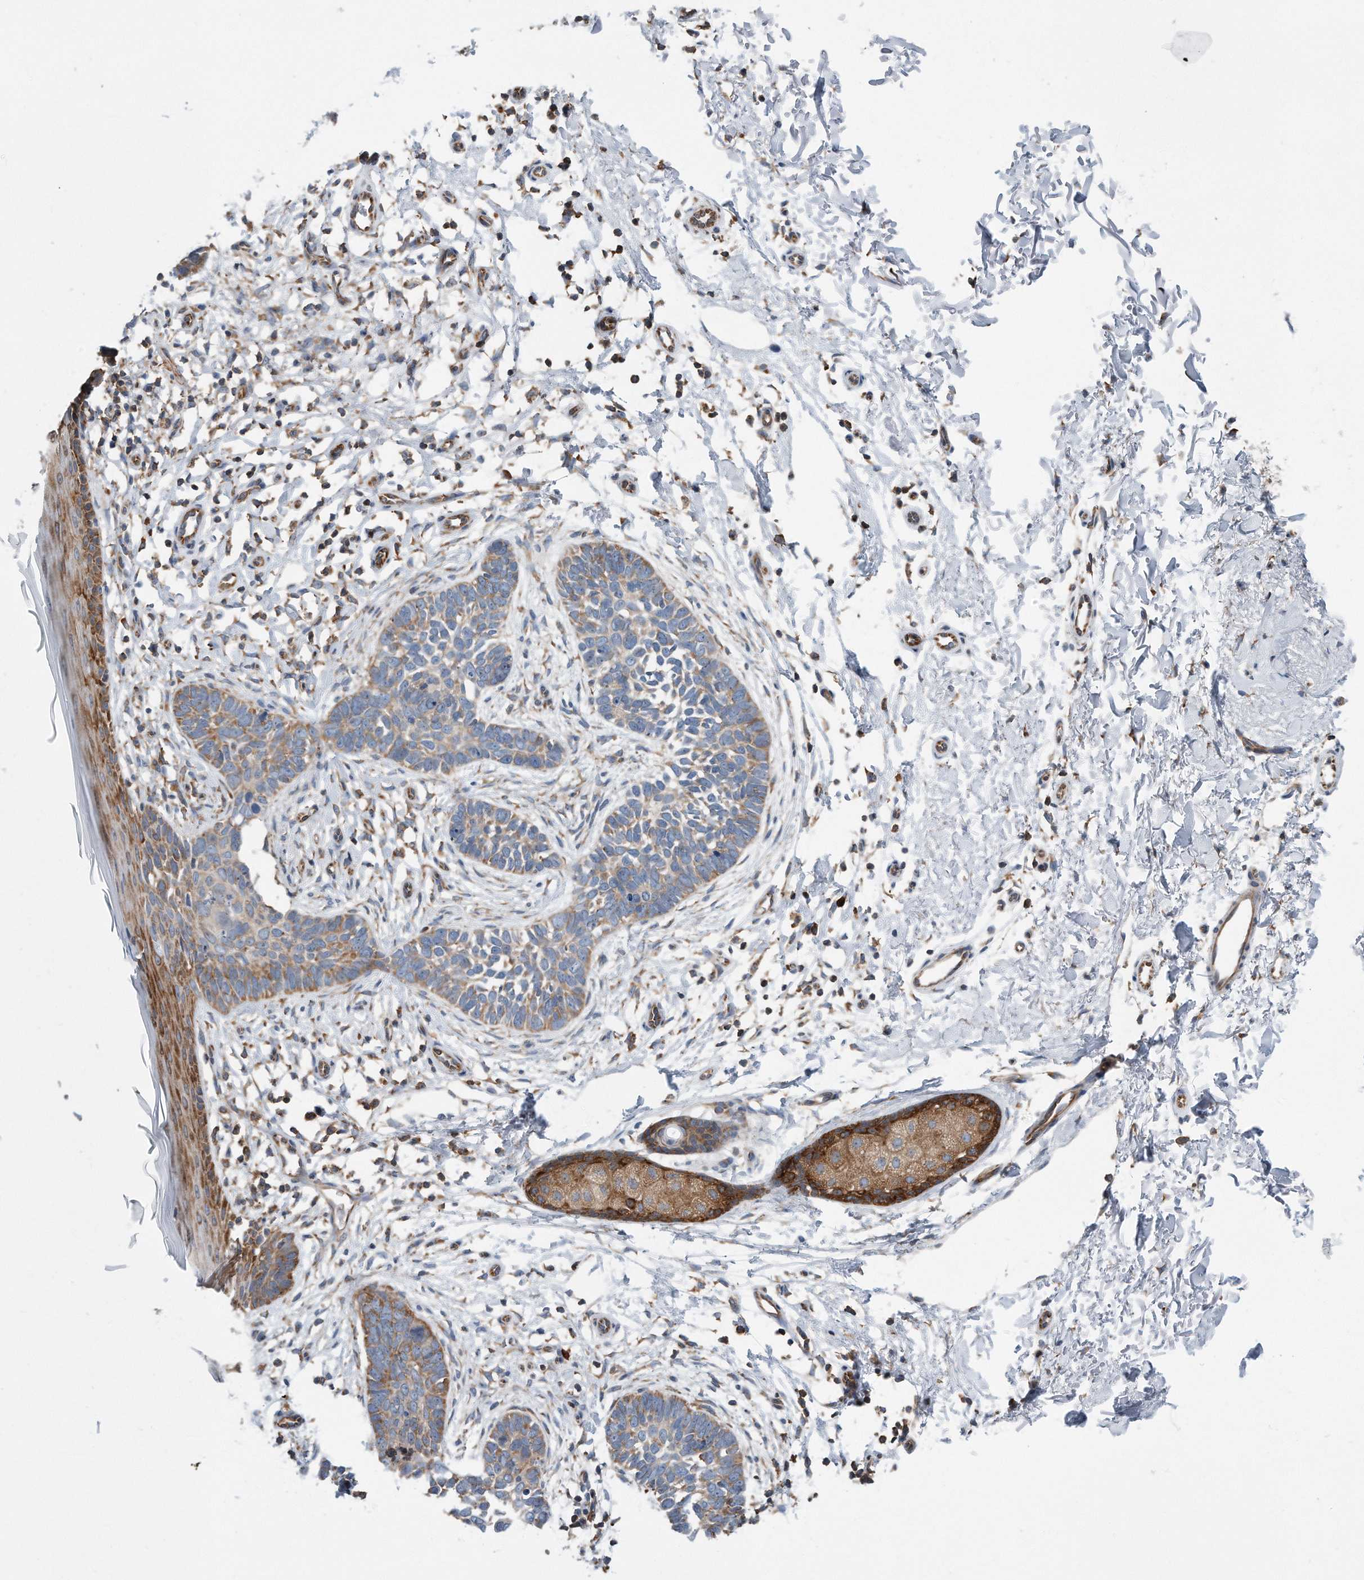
{"staining": {"intensity": "moderate", "quantity": ">75%", "location": "cytoplasmic/membranous"}, "tissue": "skin cancer", "cell_type": "Tumor cells", "image_type": "cancer", "snomed": [{"axis": "morphology", "description": "Normal tissue, NOS"}, {"axis": "morphology", "description": "Basal cell carcinoma"}, {"axis": "topography", "description": "Skin"}], "caption": "Protein staining exhibits moderate cytoplasmic/membranous positivity in approximately >75% of tumor cells in basal cell carcinoma (skin). The staining was performed using DAB to visualize the protein expression in brown, while the nuclei were stained in blue with hematoxylin (Magnification: 20x).", "gene": "RPL26L1", "patient": {"sex": "male", "age": 77}}